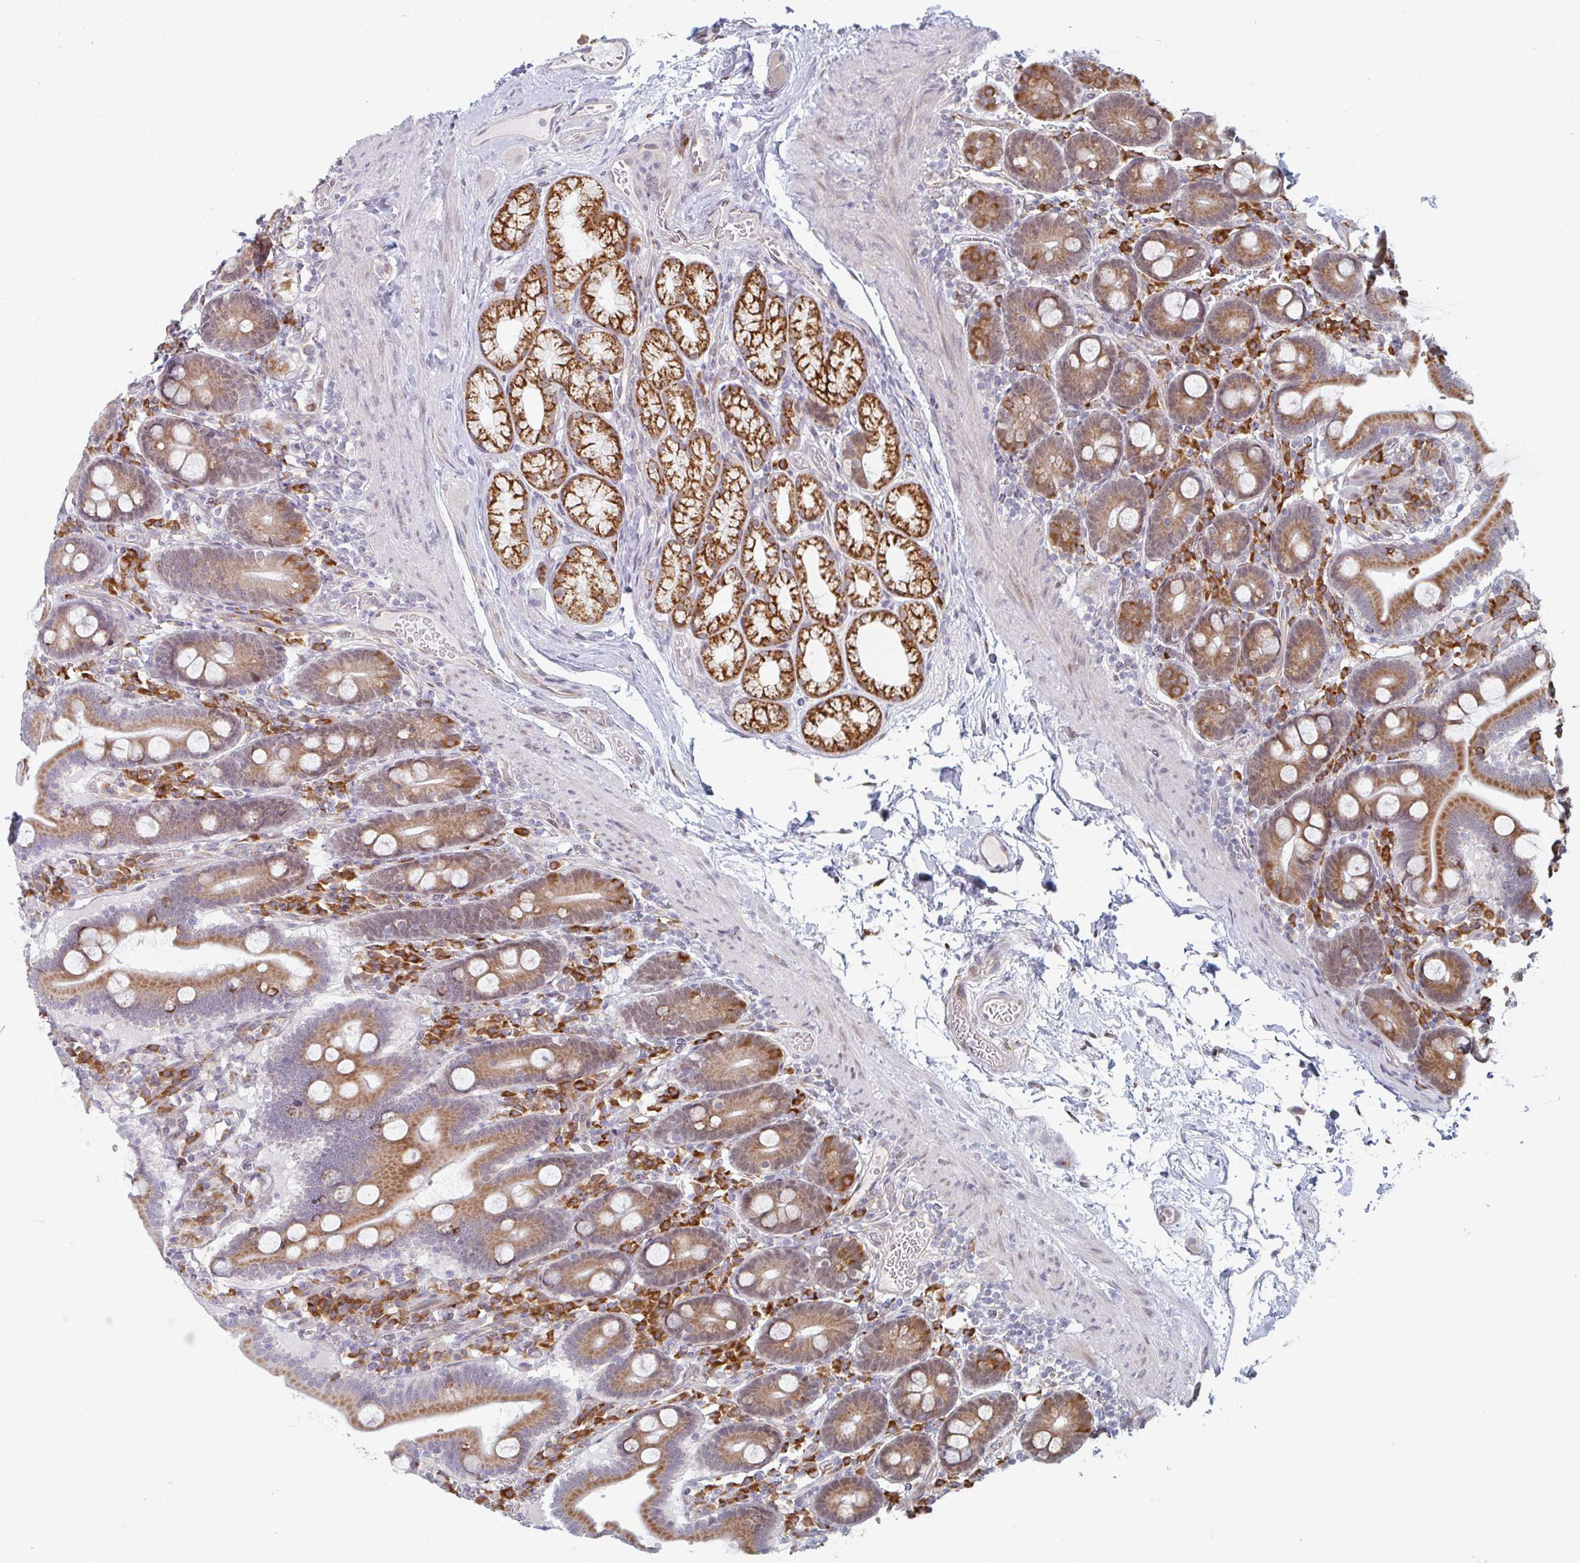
{"staining": {"intensity": "moderate", "quantity": ">75%", "location": "cytoplasmic/membranous"}, "tissue": "duodenum", "cell_type": "Glandular cells", "image_type": "normal", "snomed": [{"axis": "morphology", "description": "Normal tissue, NOS"}, {"axis": "topography", "description": "Duodenum"}], "caption": "DAB immunohistochemical staining of normal duodenum exhibits moderate cytoplasmic/membranous protein expression in about >75% of glandular cells.", "gene": "TRAPPC10", "patient": {"sex": "male", "age": 55}}